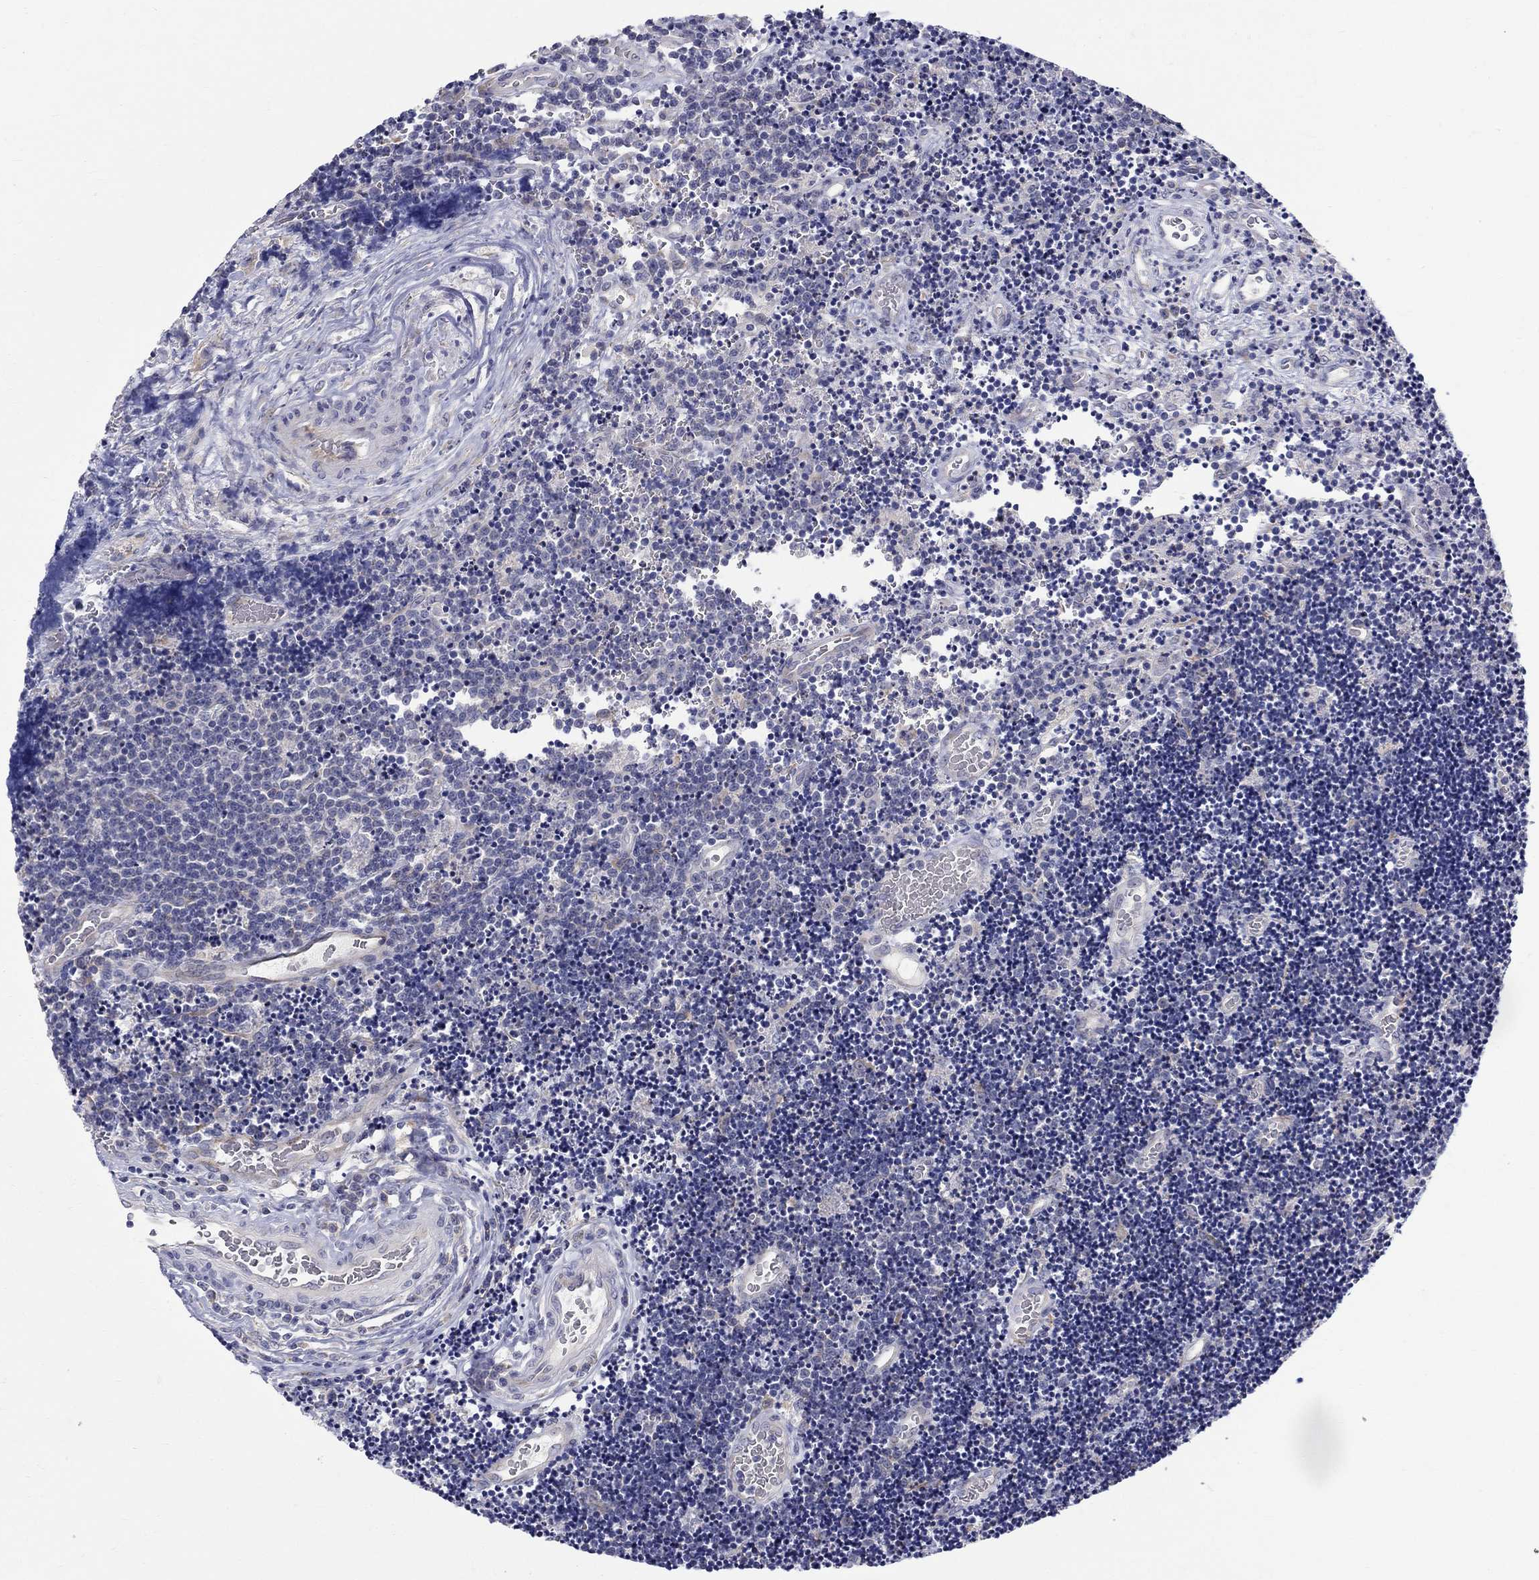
{"staining": {"intensity": "negative", "quantity": "none", "location": "none"}, "tissue": "lymphoma", "cell_type": "Tumor cells", "image_type": "cancer", "snomed": [{"axis": "morphology", "description": "Malignant lymphoma, non-Hodgkin's type, Low grade"}, {"axis": "topography", "description": "Brain"}], "caption": "An immunohistochemistry photomicrograph of malignant lymphoma, non-Hodgkin's type (low-grade) is shown. There is no staining in tumor cells of malignant lymphoma, non-Hodgkin's type (low-grade).", "gene": "QRFPR", "patient": {"sex": "female", "age": 66}}